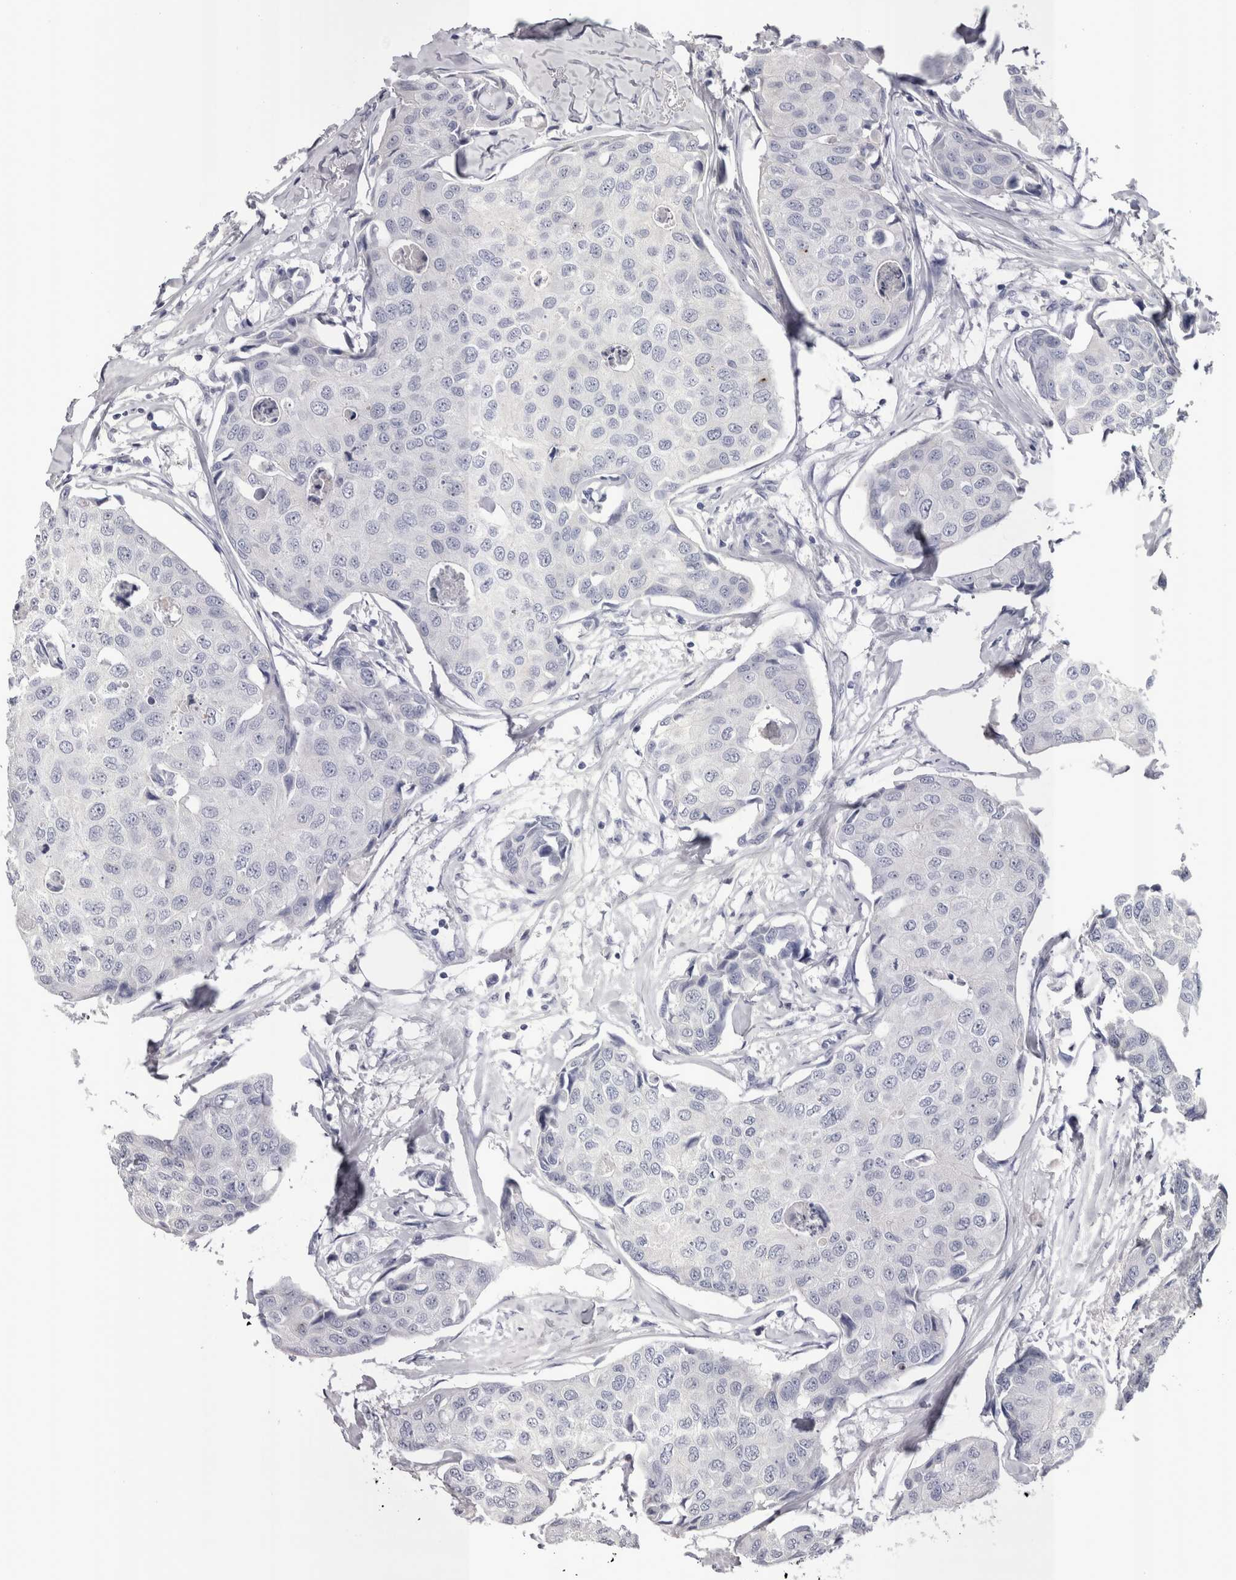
{"staining": {"intensity": "negative", "quantity": "none", "location": "none"}, "tissue": "breast cancer", "cell_type": "Tumor cells", "image_type": "cancer", "snomed": [{"axis": "morphology", "description": "Duct carcinoma"}, {"axis": "topography", "description": "Breast"}], "caption": "Histopathology image shows no significant protein staining in tumor cells of breast cancer (invasive ductal carcinoma).", "gene": "PWP2", "patient": {"sex": "female", "age": 80}}